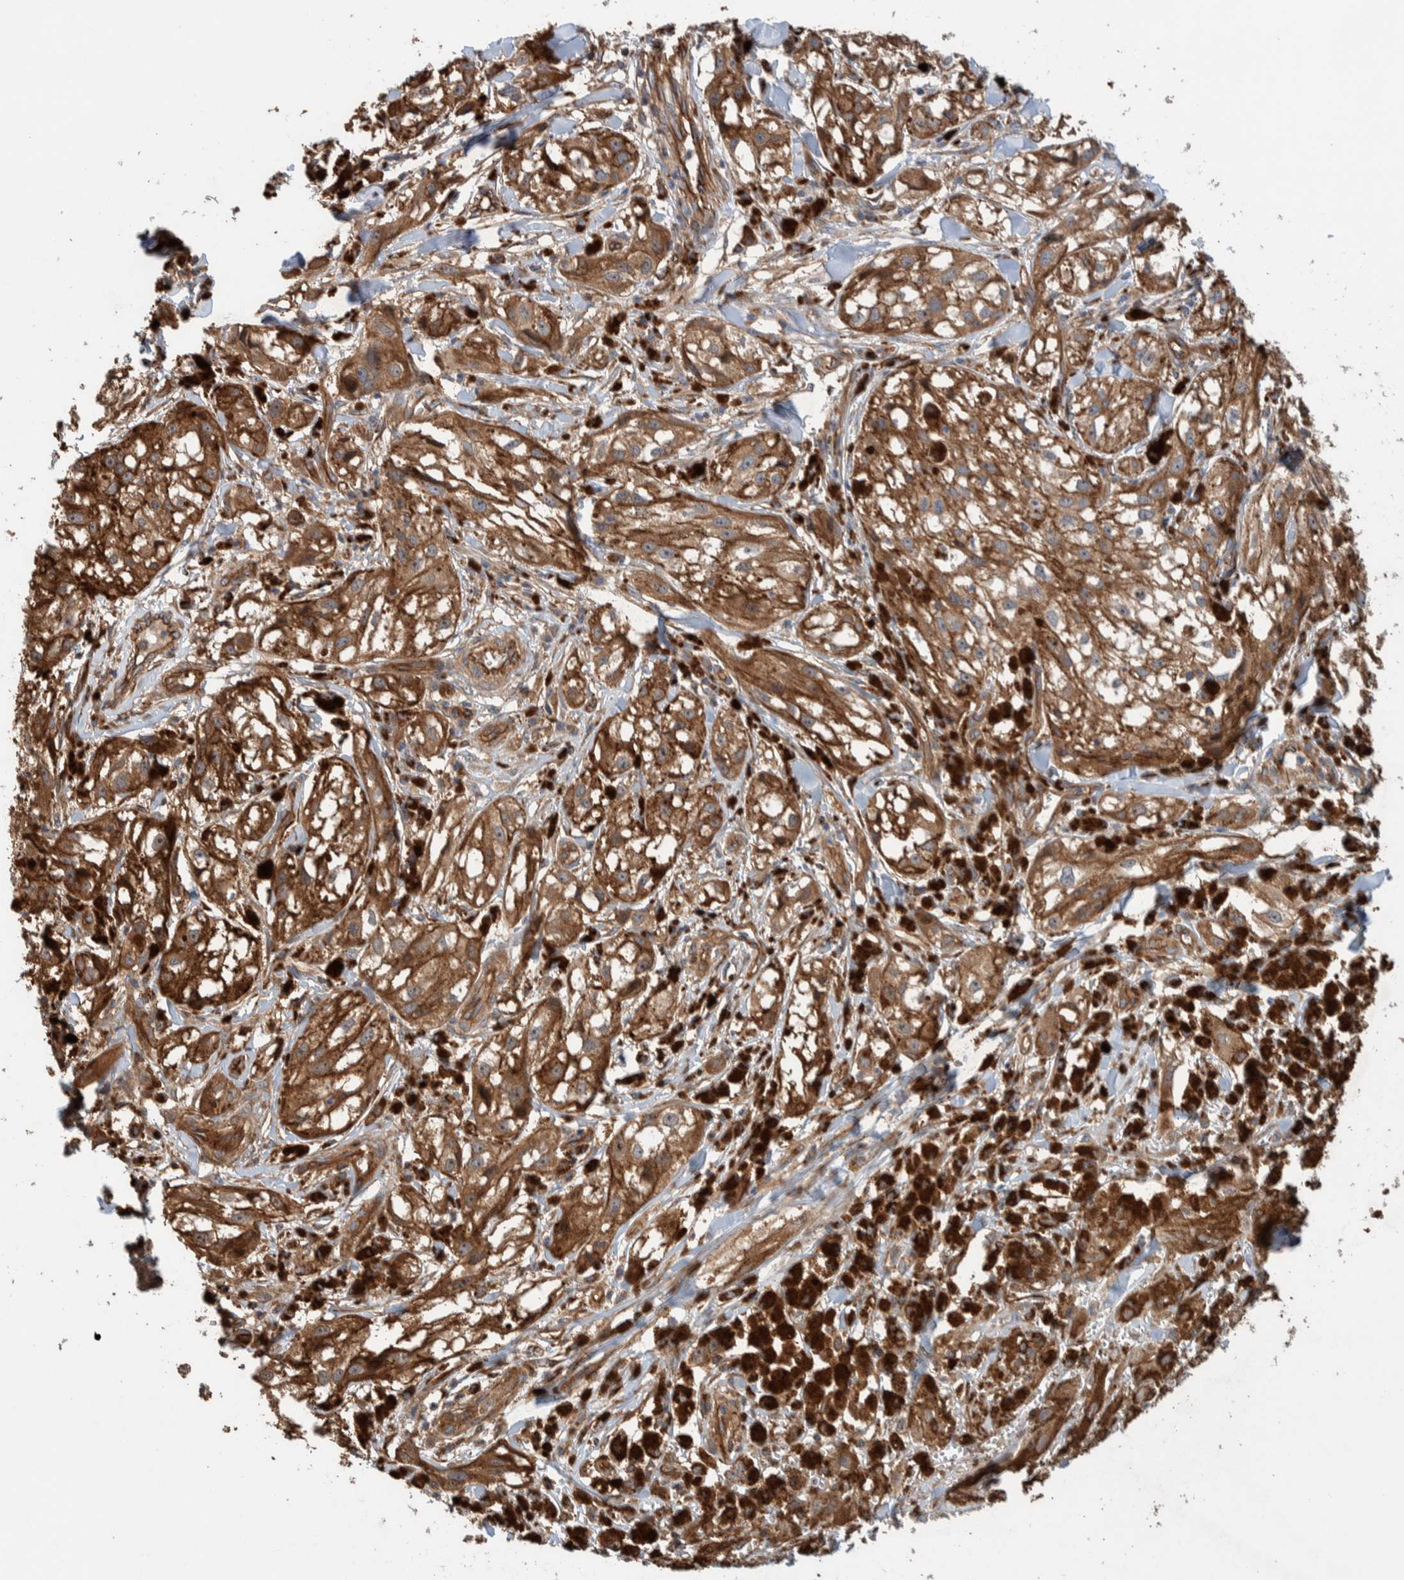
{"staining": {"intensity": "moderate", "quantity": ">75%", "location": "cytoplasmic/membranous"}, "tissue": "melanoma", "cell_type": "Tumor cells", "image_type": "cancer", "snomed": [{"axis": "morphology", "description": "Malignant melanoma, NOS"}, {"axis": "topography", "description": "Skin"}], "caption": "Protein staining demonstrates moderate cytoplasmic/membranous expression in about >75% of tumor cells in malignant melanoma.", "gene": "PKD1L1", "patient": {"sex": "male", "age": 88}}